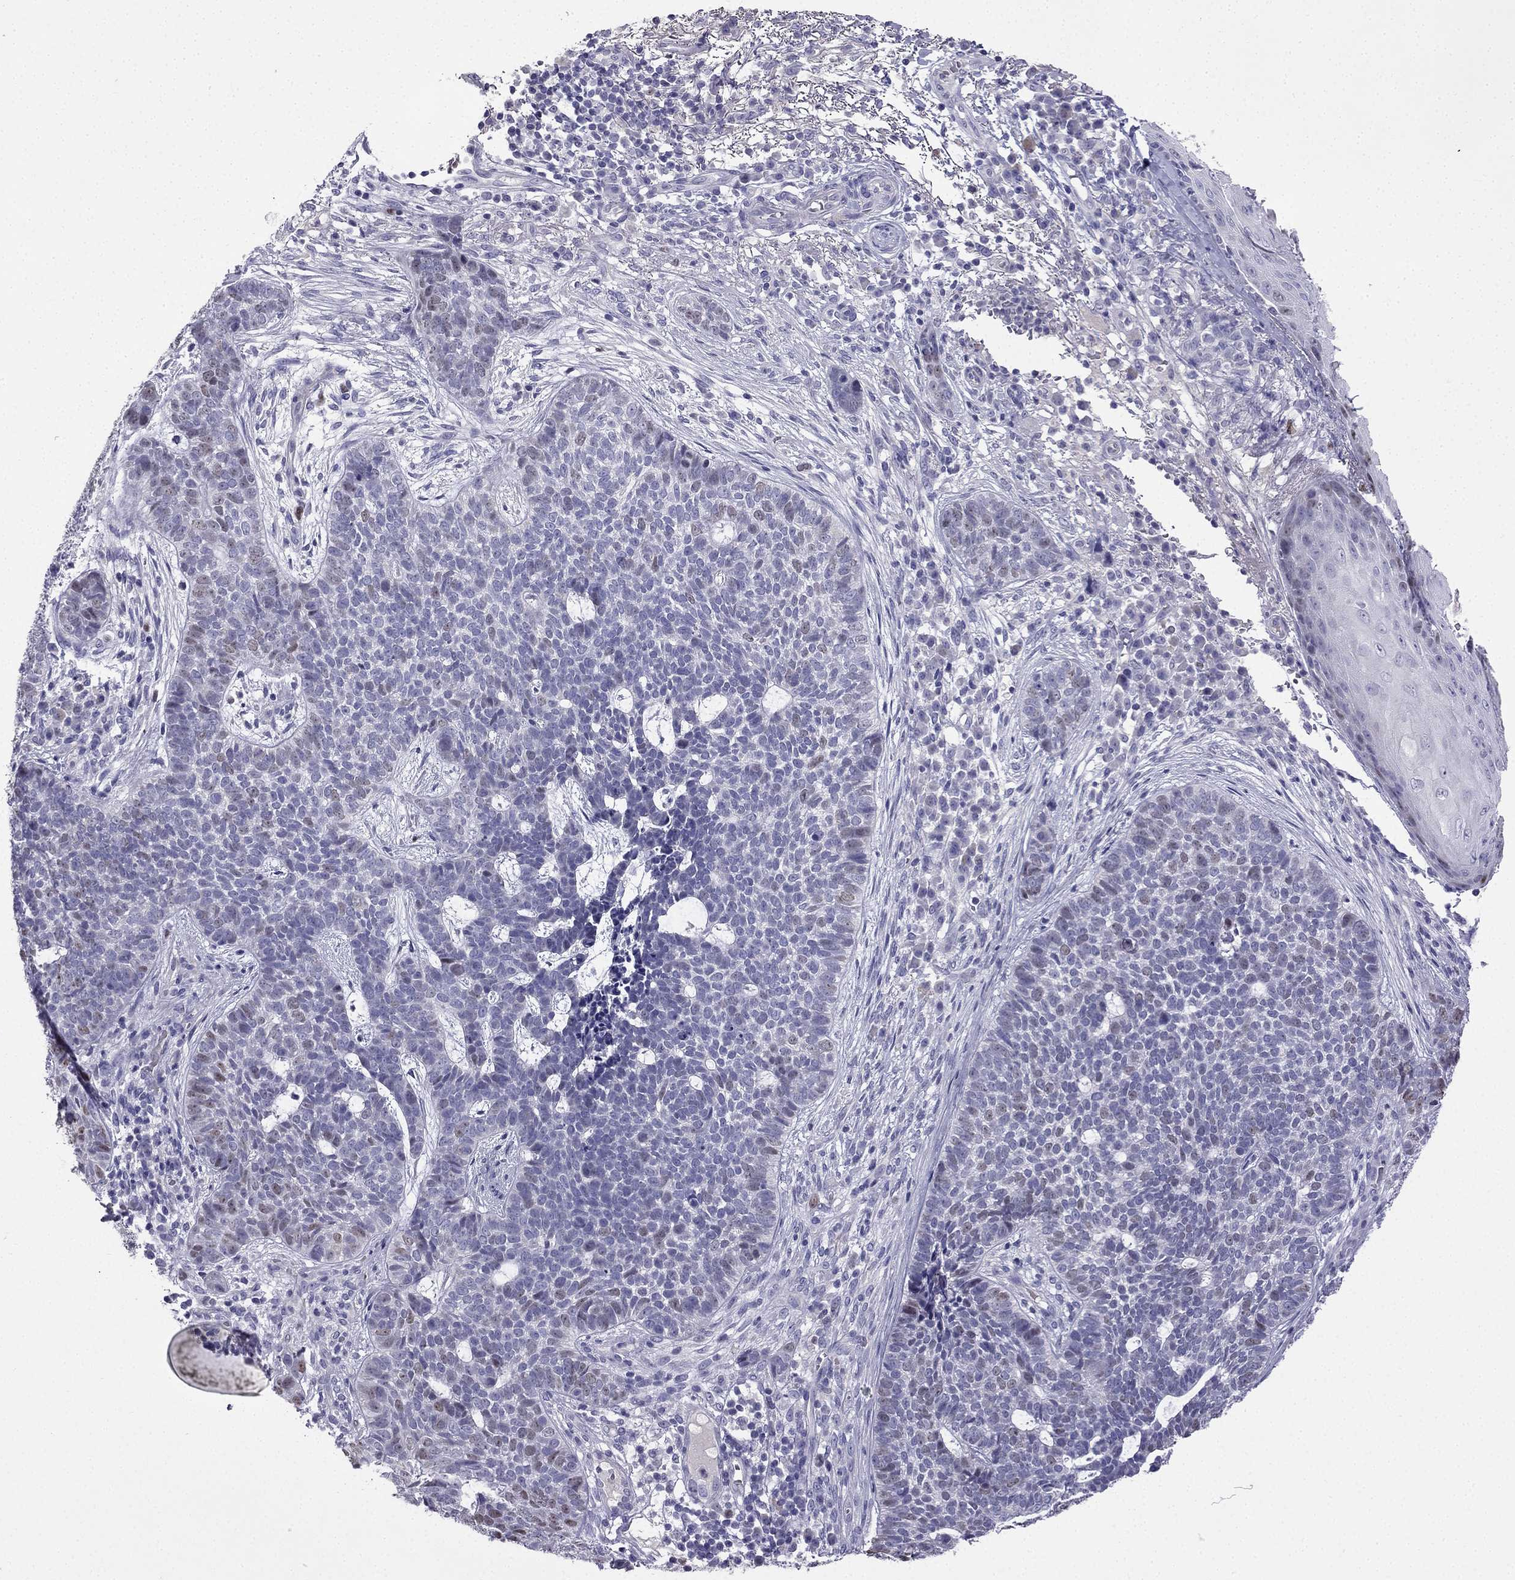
{"staining": {"intensity": "moderate", "quantity": "<25%", "location": "nuclear"}, "tissue": "skin cancer", "cell_type": "Tumor cells", "image_type": "cancer", "snomed": [{"axis": "morphology", "description": "Basal cell carcinoma"}, {"axis": "topography", "description": "Skin"}], "caption": "Immunohistochemistry (IHC) histopathology image of basal cell carcinoma (skin) stained for a protein (brown), which reveals low levels of moderate nuclear expression in approximately <25% of tumor cells.", "gene": "UHRF1", "patient": {"sex": "female", "age": 69}}